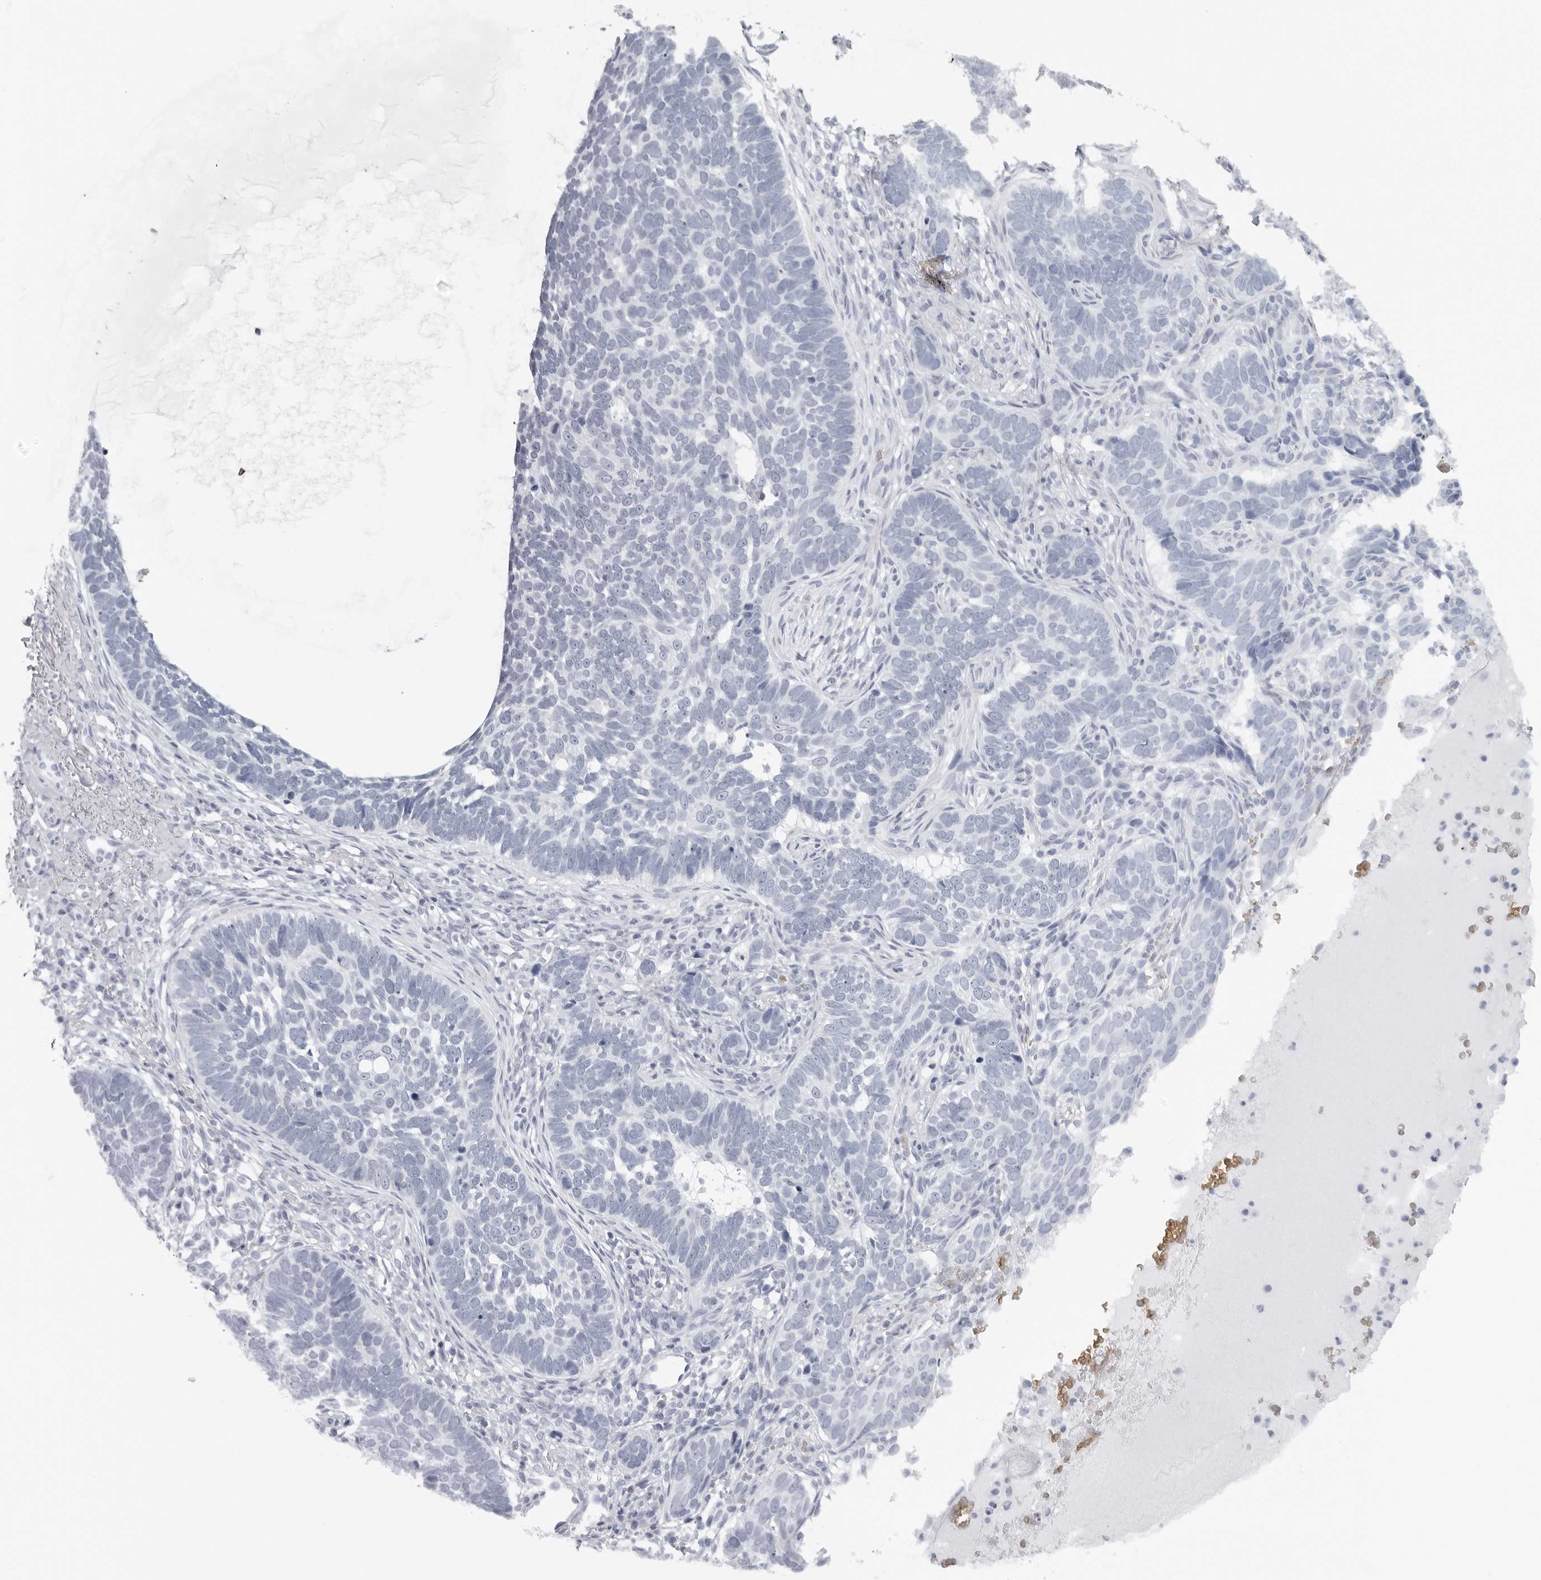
{"staining": {"intensity": "negative", "quantity": "none", "location": "none"}, "tissue": "skin cancer", "cell_type": "Tumor cells", "image_type": "cancer", "snomed": [{"axis": "morphology", "description": "Normal tissue, NOS"}, {"axis": "morphology", "description": "Basal cell carcinoma"}, {"axis": "topography", "description": "Skin"}], "caption": "This is a photomicrograph of immunohistochemistry staining of skin basal cell carcinoma, which shows no positivity in tumor cells.", "gene": "EPB41", "patient": {"sex": "male", "age": 77}}